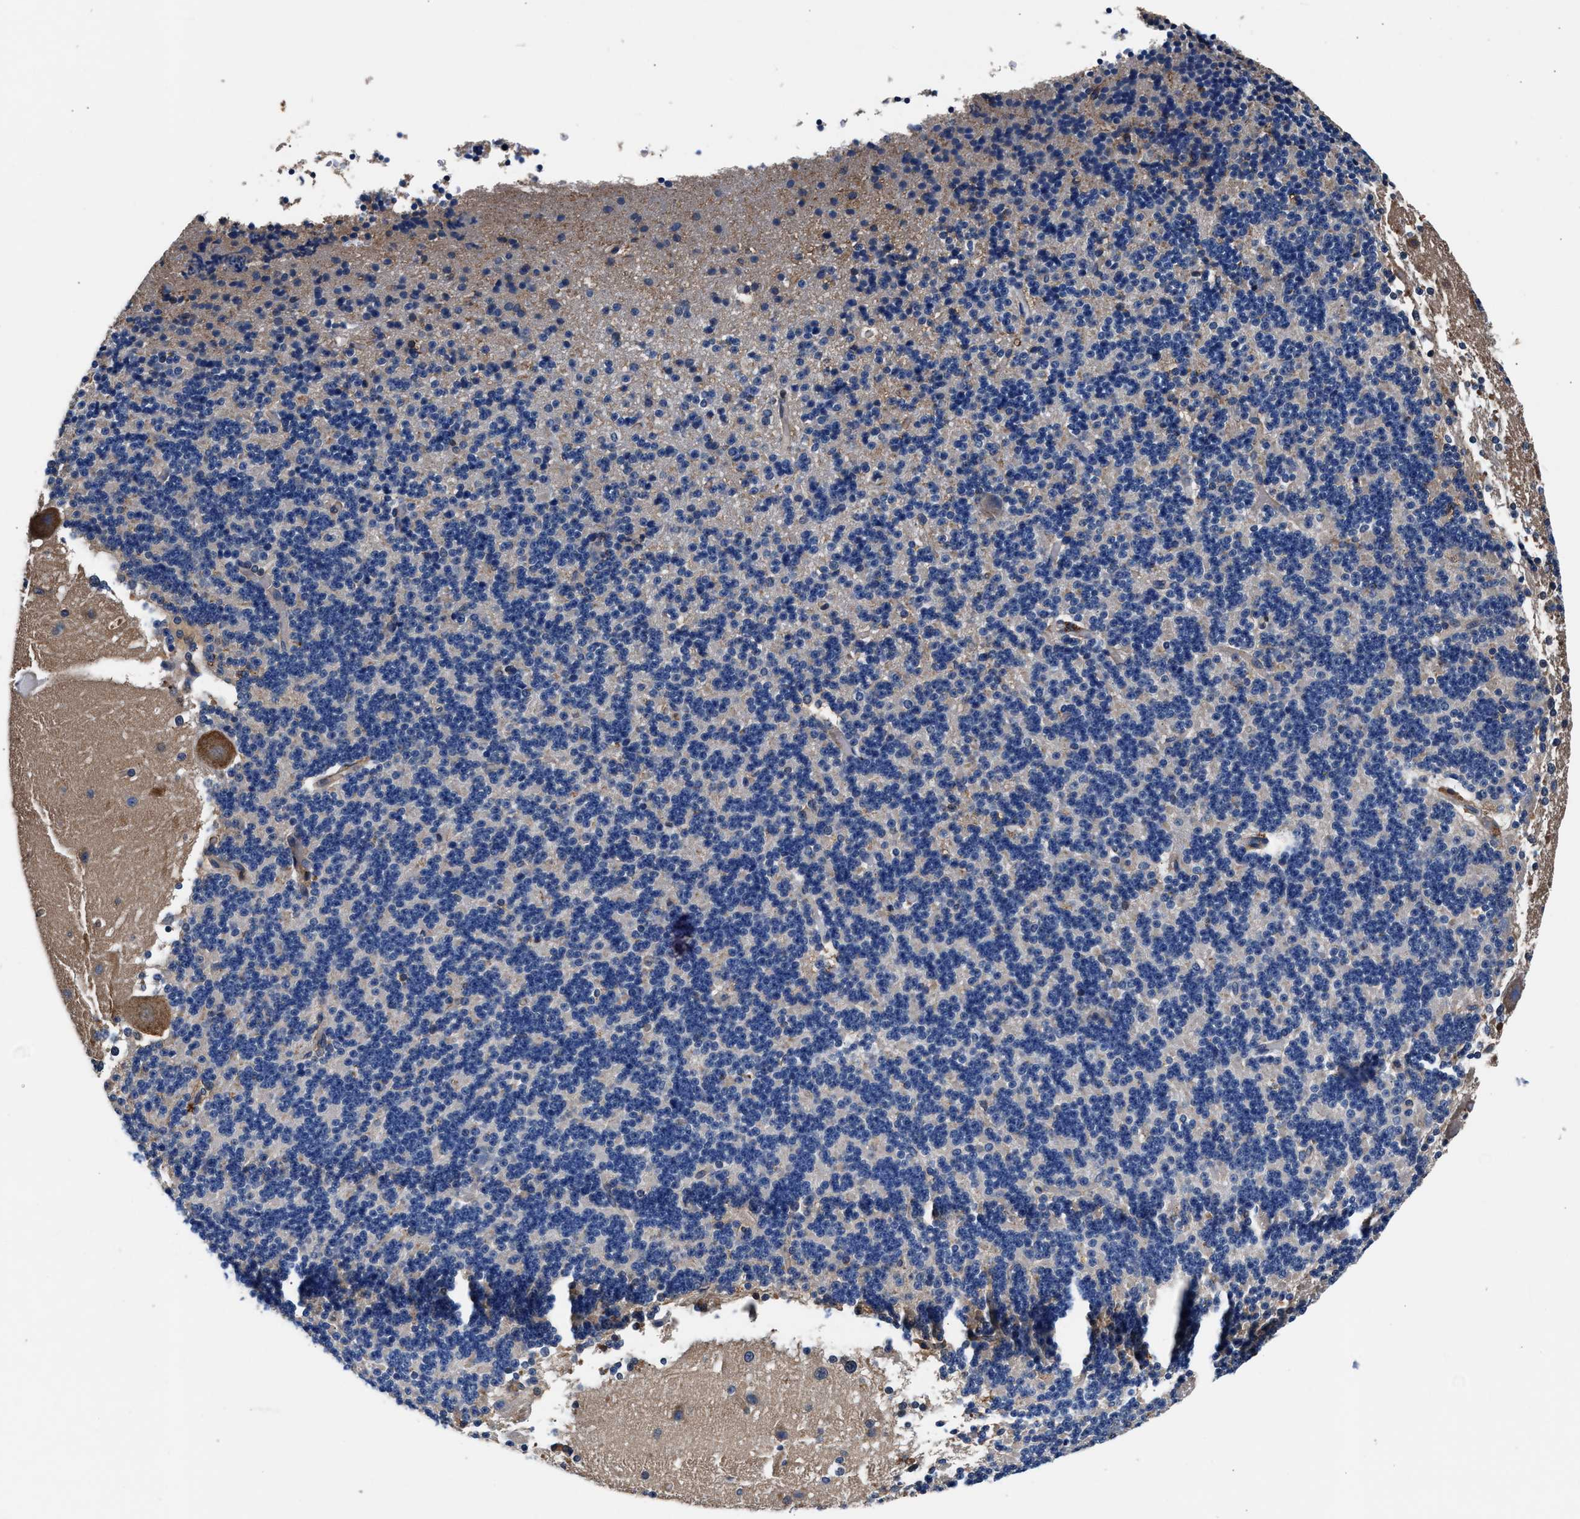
{"staining": {"intensity": "negative", "quantity": "none", "location": "none"}, "tissue": "cerebellum", "cell_type": "Cells in granular layer", "image_type": "normal", "snomed": [{"axis": "morphology", "description": "Normal tissue, NOS"}, {"axis": "topography", "description": "Cerebellum"}], "caption": "Photomicrograph shows no significant protein positivity in cells in granular layer of unremarkable cerebellum. (DAB (3,3'-diaminobenzidine) immunohistochemistry with hematoxylin counter stain).", "gene": "SH3GL1", "patient": {"sex": "female", "age": 19}}